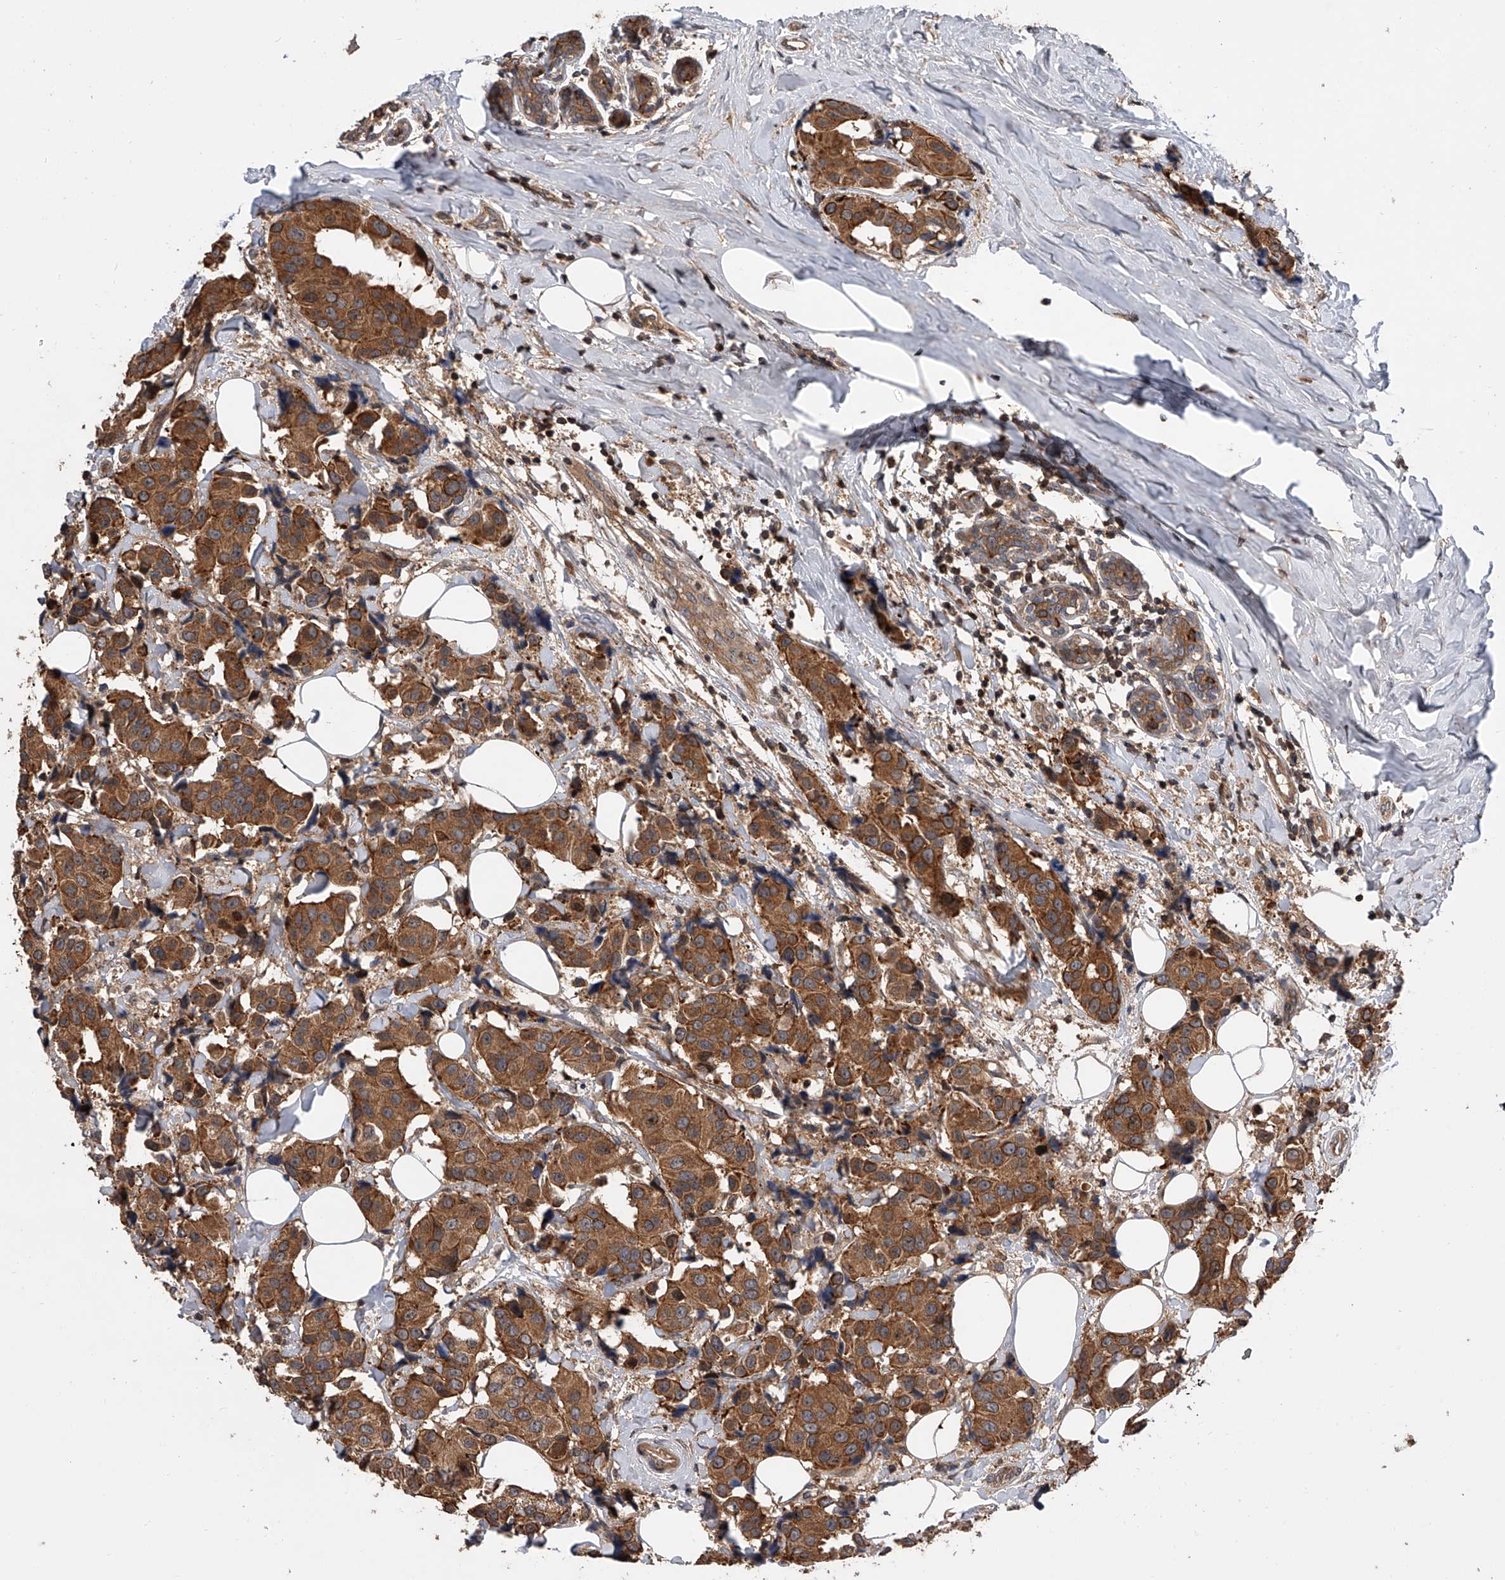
{"staining": {"intensity": "moderate", "quantity": ">75%", "location": "cytoplasmic/membranous"}, "tissue": "breast cancer", "cell_type": "Tumor cells", "image_type": "cancer", "snomed": [{"axis": "morphology", "description": "Normal tissue, NOS"}, {"axis": "morphology", "description": "Duct carcinoma"}, {"axis": "topography", "description": "Breast"}], "caption": "Immunohistochemical staining of human breast cancer (infiltrating ductal carcinoma) reveals medium levels of moderate cytoplasmic/membranous positivity in approximately >75% of tumor cells.", "gene": "USP47", "patient": {"sex": "female", "age": 39}}